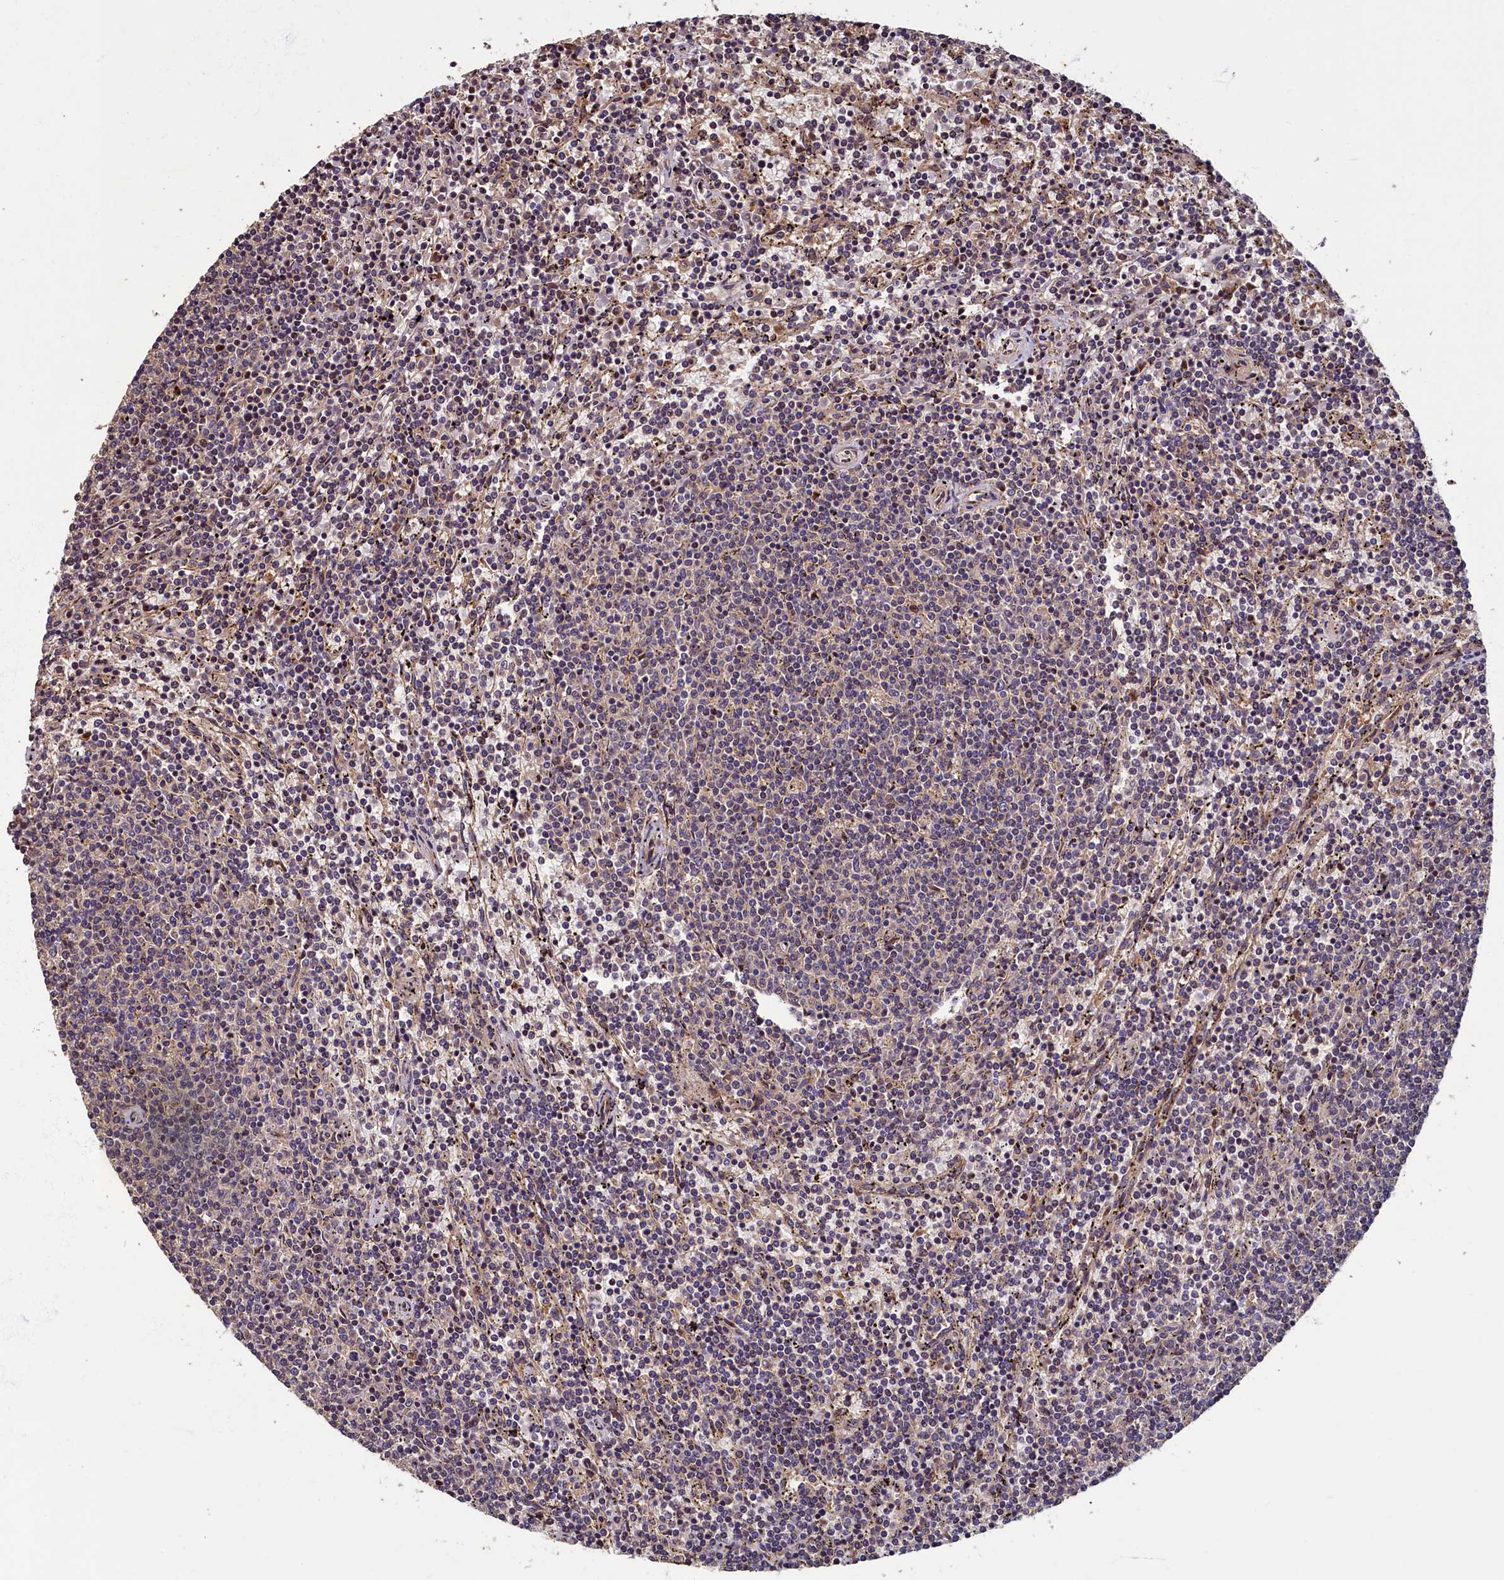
{"staining": {"intensity": "weak", "quantity": "<25%", "location": "cytoplasmic/membranous"}, "tissue": "lymphoma", "cell_type": "Tumor cells", "image_type": "cancer", "snomed": [{"axis": "morphology", "description": "Malignant lymphoma, non-Hodgkin's type, Low grade"}, {"axis": "topography", "description": "Spleen"}], "caption": "The histopathology image demonstrates no staining of tumor cells in lymphoma. Brightfield microscopy of immunohistochemistry stained with DAB (brown) and hematoxylin (blue), captured at high magnification.", "gene": "TMEM181", "patient": {"sex": "female", "age": 50}}